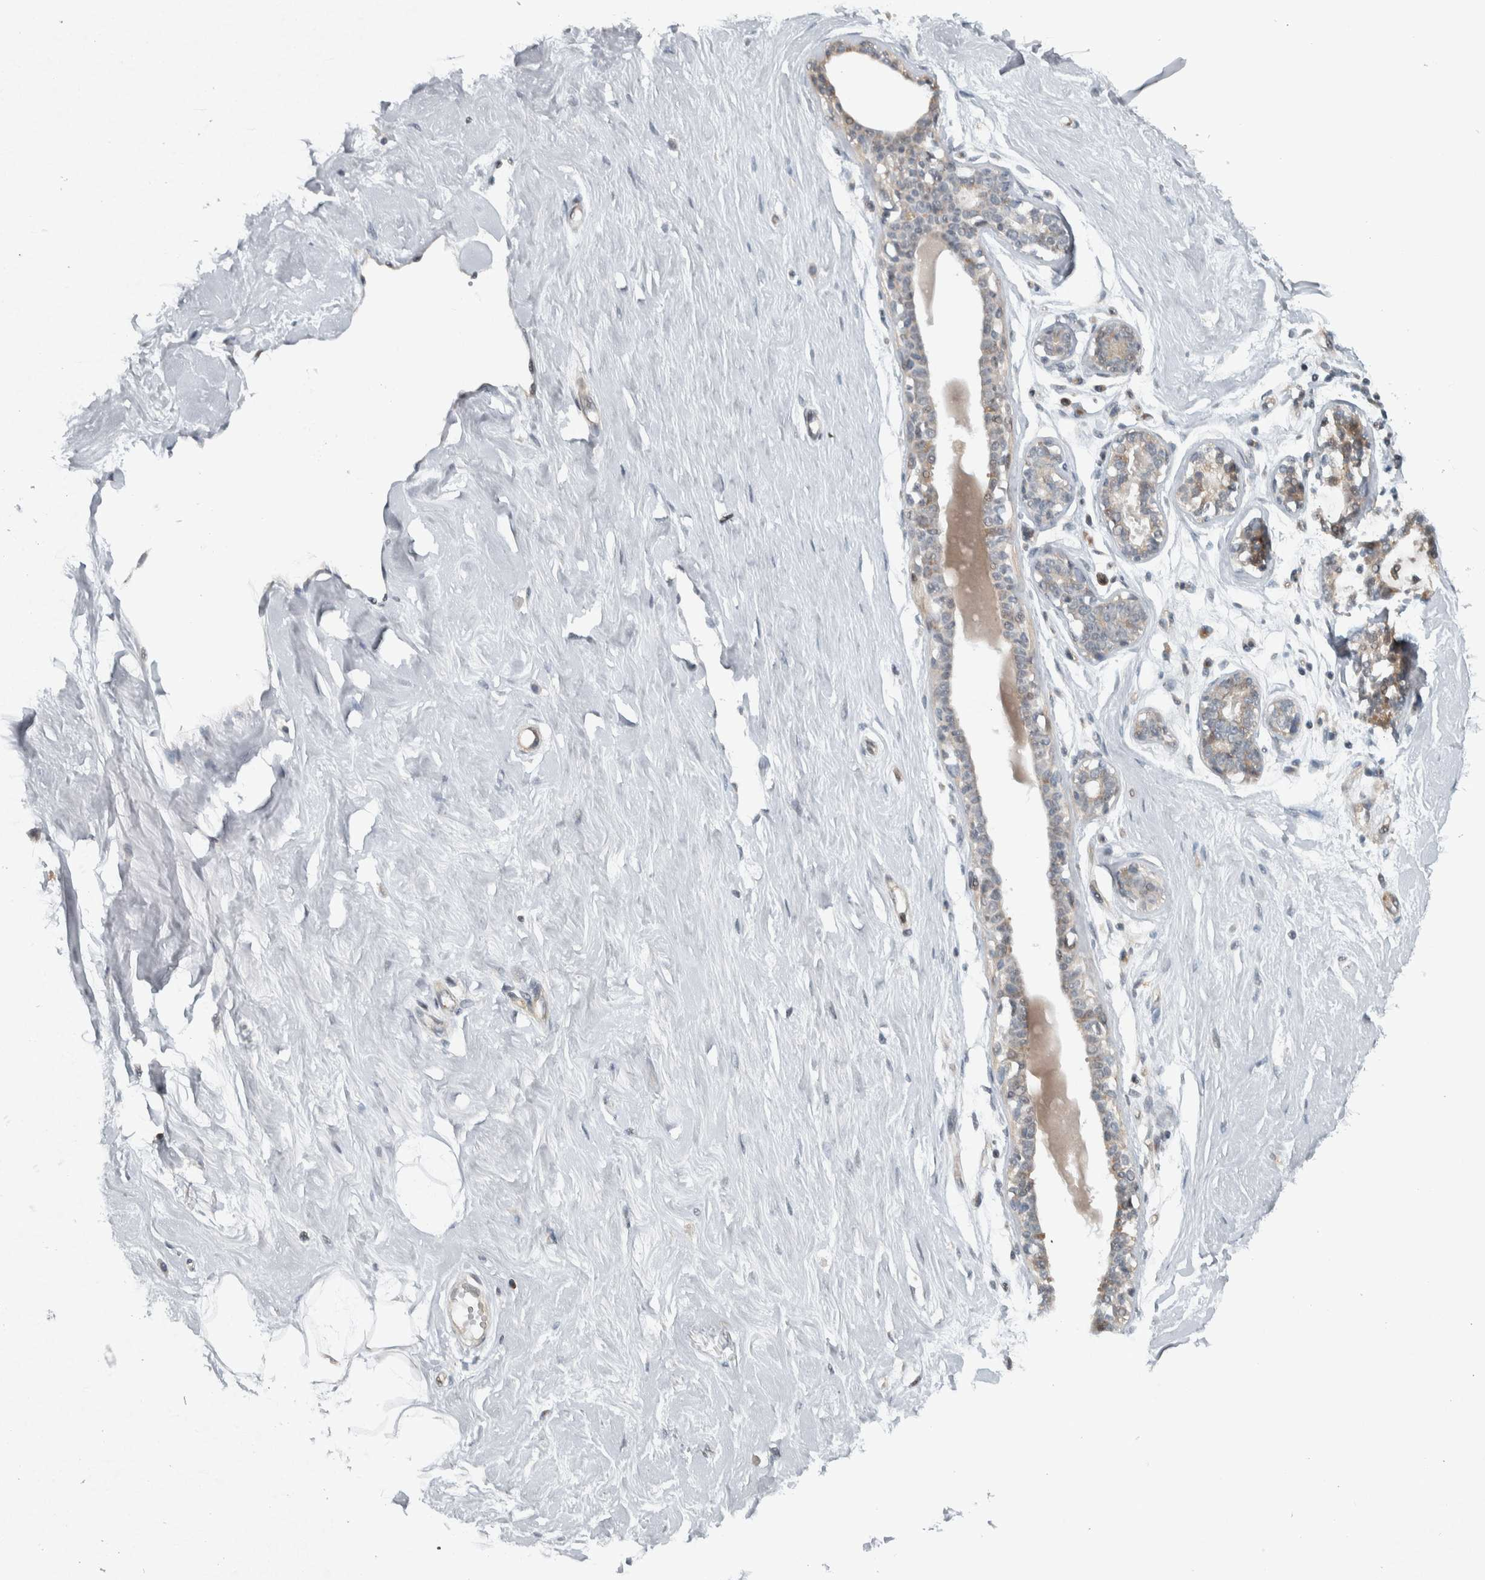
{"staining": {"intensity": "negative", "quantity": "none", "location": "none"}, "tissue": "breast", "cell_type": "Adipocytes", "image_type": "normal", "snomed": [{"axis": "morphology", "description": "Normal tissue, NOS"}, {"axis": "topography", "description": "Breast"}], "caption": "IHC micrograph of normal breast: human breast stained with DAB (3,3'-diaminobenzidine) demonstrates no significant protein positivity in adipocytes.", "gene": "NAPG", "patient": {"sex": "female", "age": 23}}